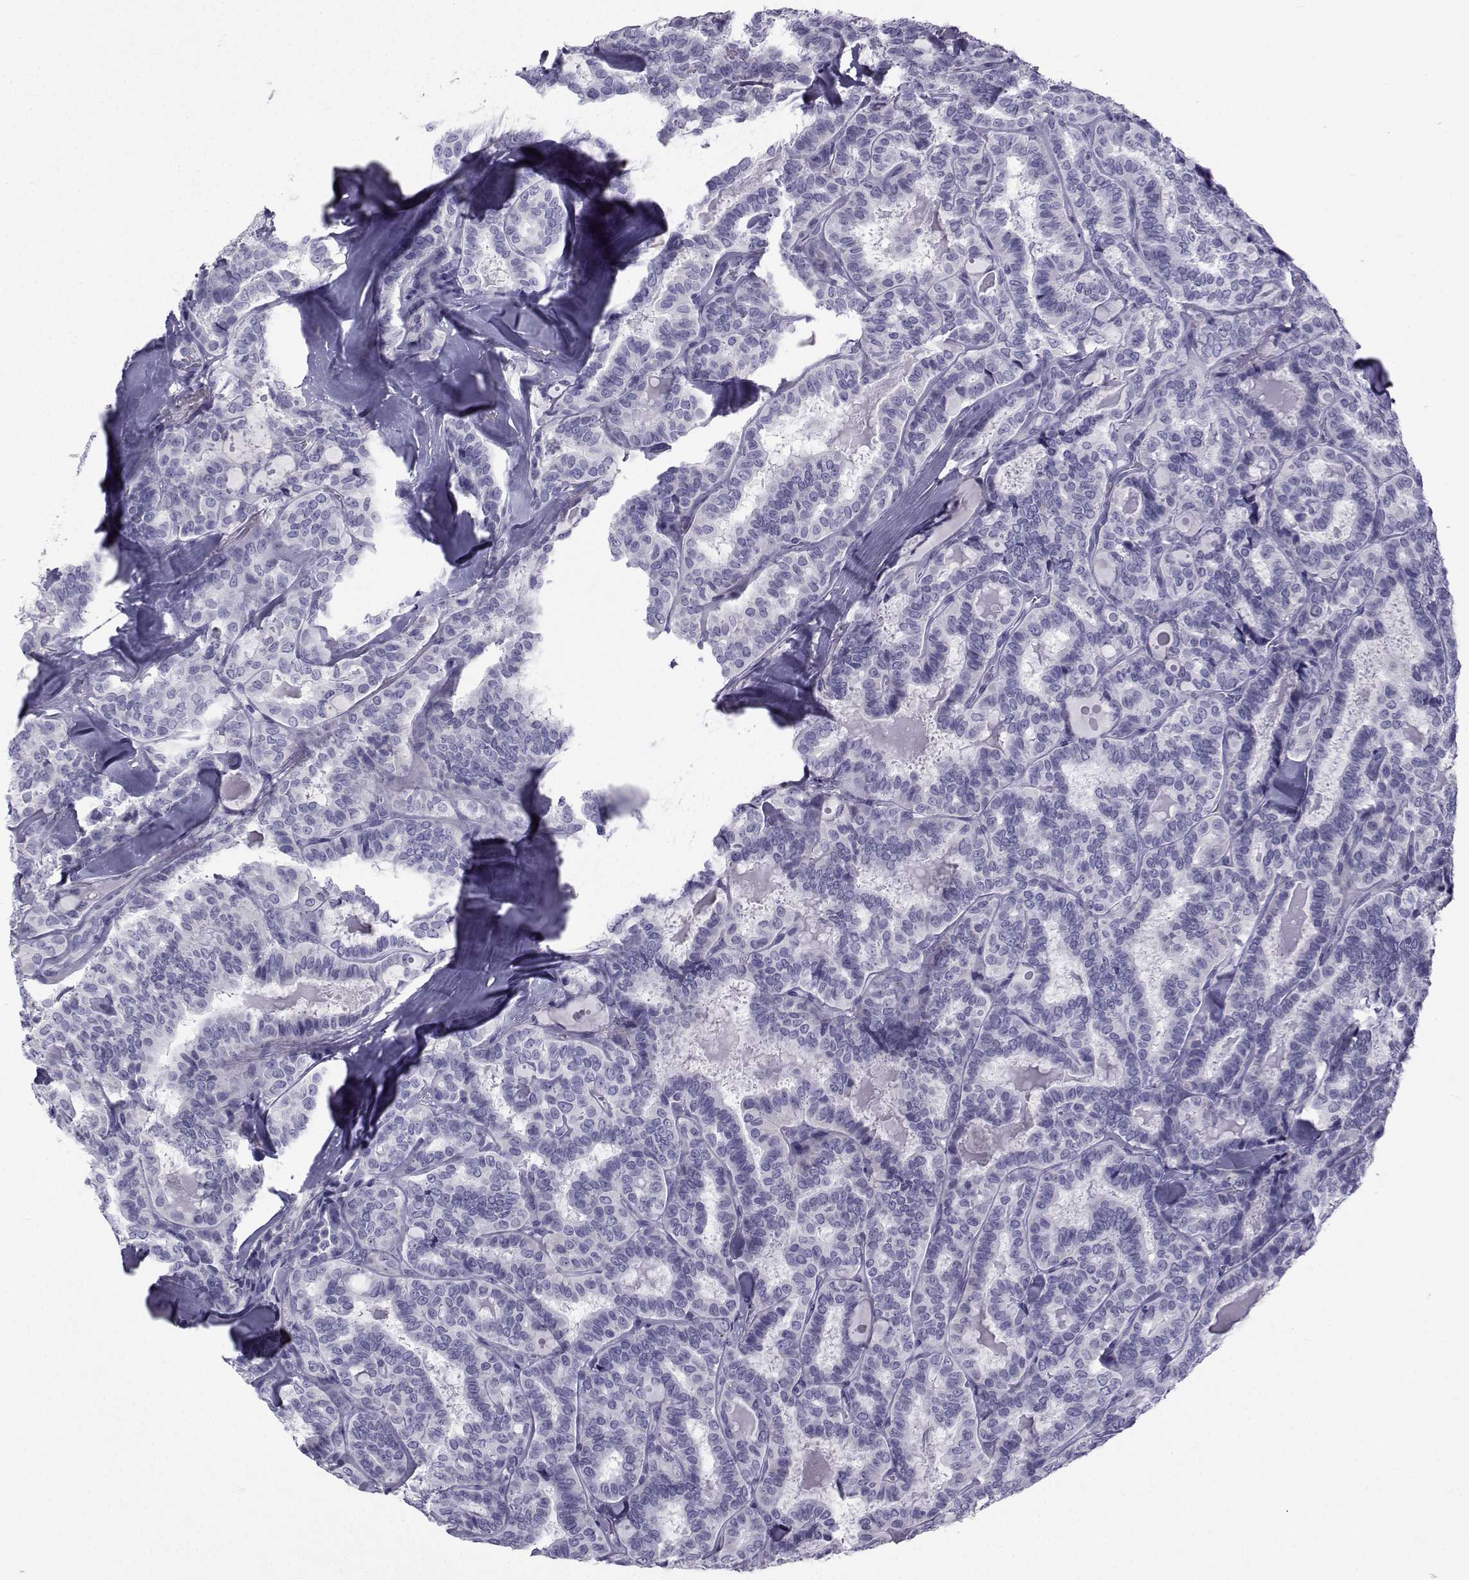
{"staining": {"intensity": "negative", "quantity": "none", "location": "none"}, "tissue": "thyroid cancer", "cell_type": "Tumor cells", "image_type": "cancer", "snomed": [{"axis": "morphology", "description": "Papillary adenocarcinoma, NOS"}, {"axis": "topography", "description": "Thyroid gland"}], "caption": "Micrograph shows no protein positivity in tumor cells of papillary adenocarcinoma (thyroid) tissue.", "gene": "SPANXD", "patient": {"sex": "female", "age": 39}}